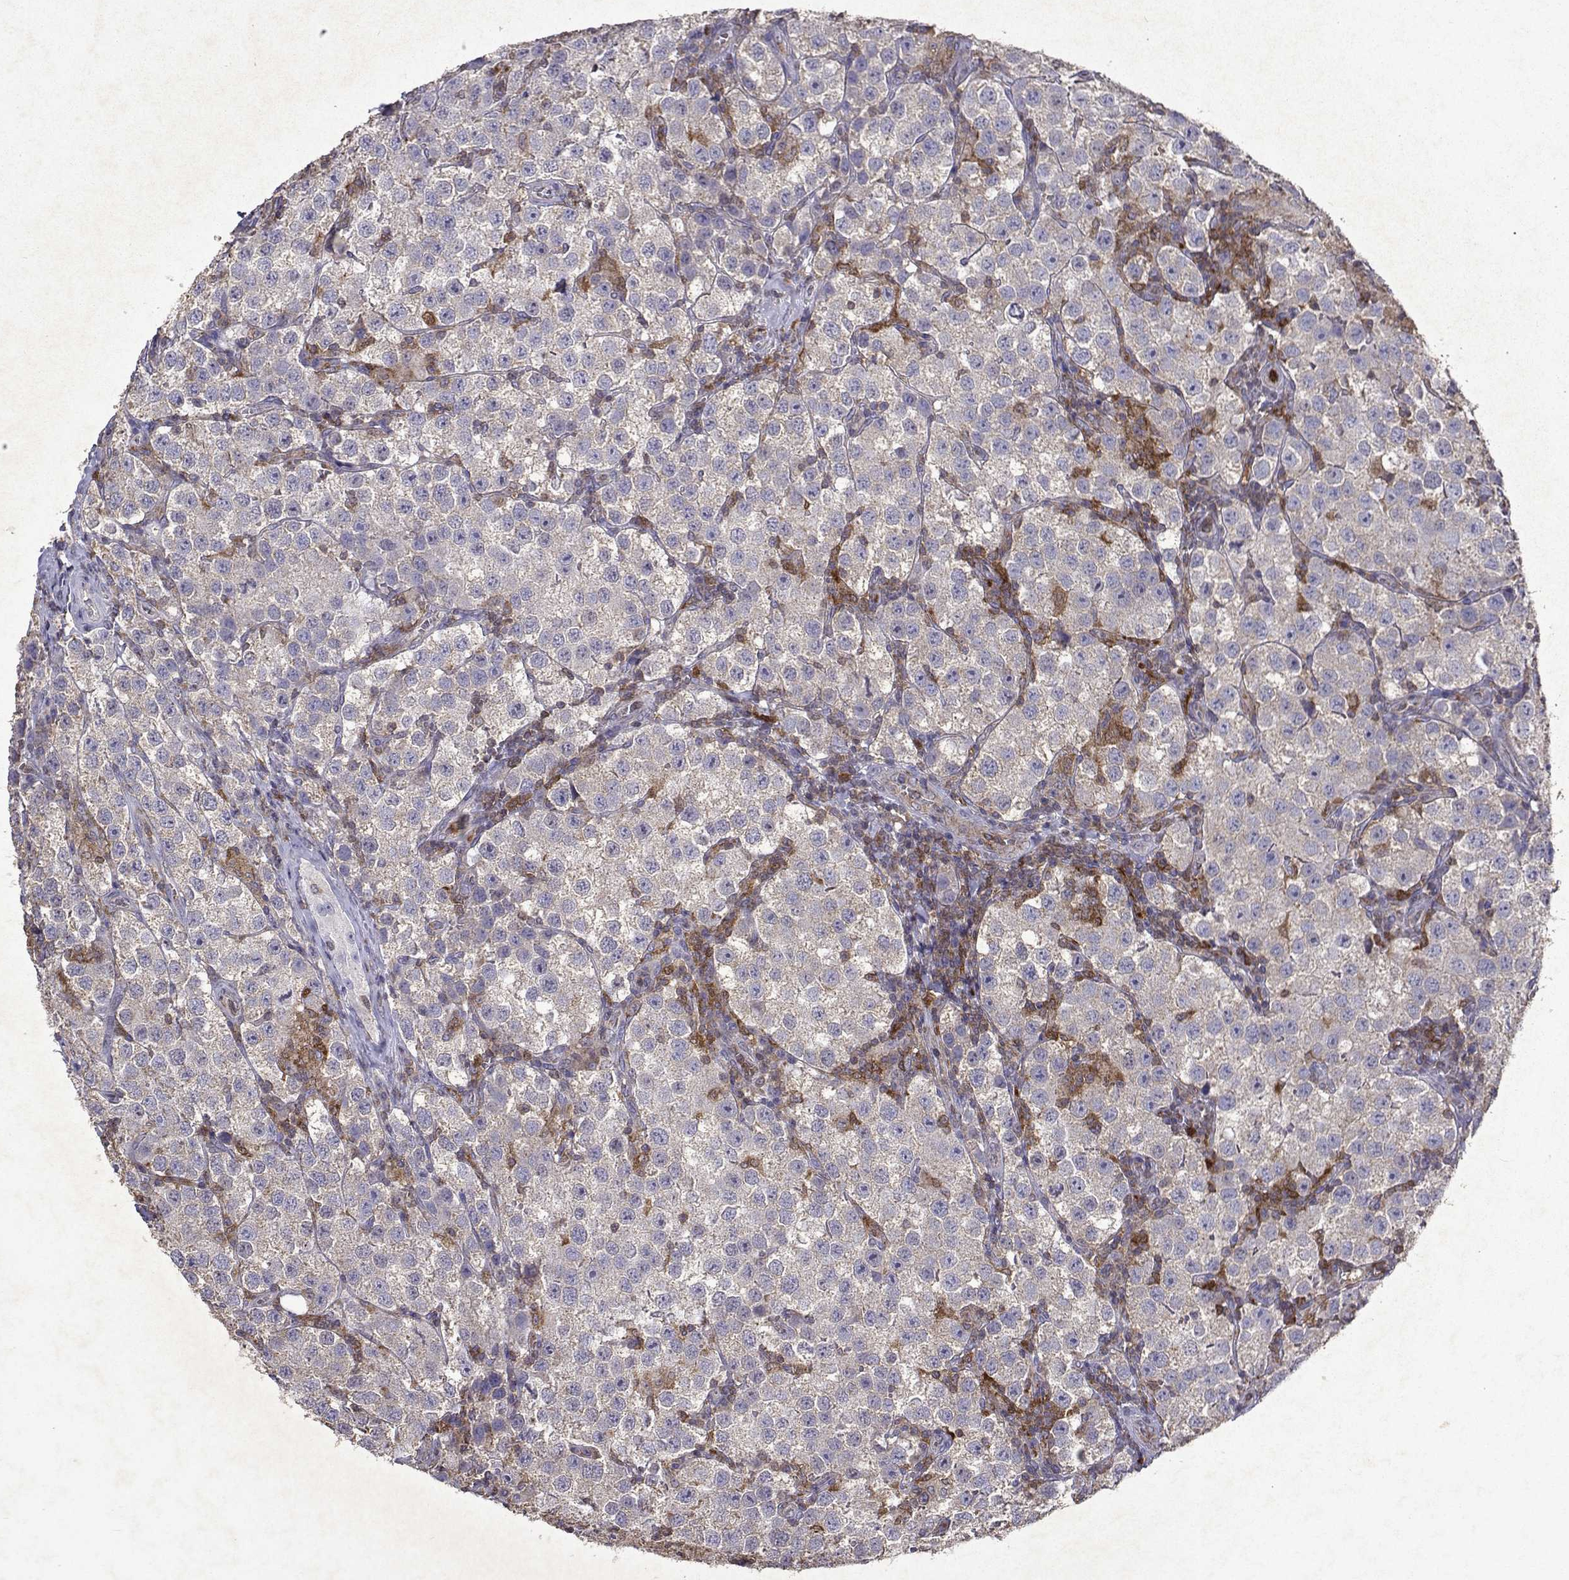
{"staining": {"intensity": "negative", "quantity": "none", "location": "none"}, "tissue": "testis cancer", "cell_type": "Tumor cells", "image_type": "cancer", "snomed": [{"axis": "morphology", "description": "Seminoma, NOS"}, {"axis": "topography", "description": "Testis"}], "caption": "An image of testis cancer (seminoma) stained for a protein displays no brown staining in tumor cells.", "gene": "APAF1", "patient": {"sex": "male", "age": 37}}